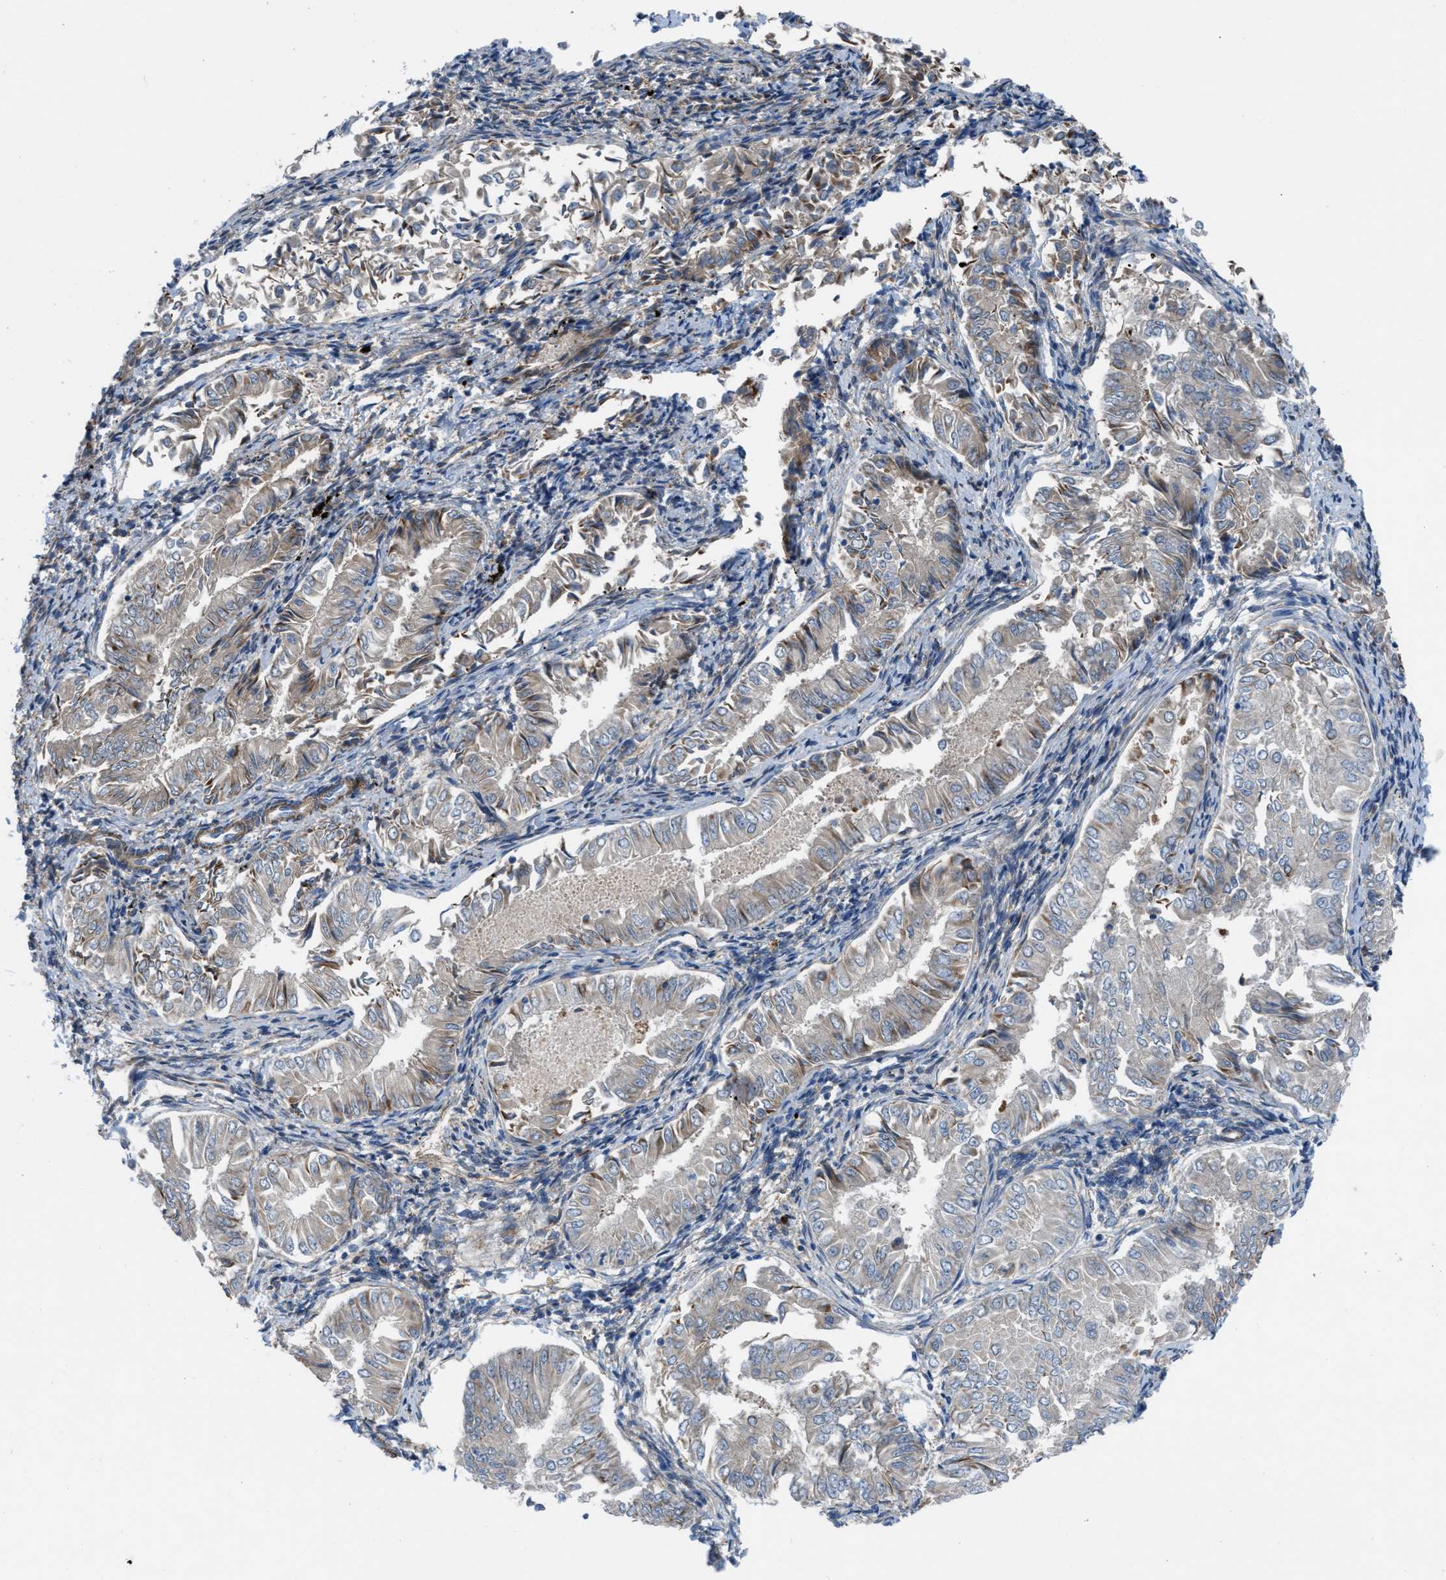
{"staining": {"intensity": "weak", "quantity": "<25%", "location": "cytoplasmic/membranous"}, "tissue": "endometrial cancer", "cell_type": "Tumor cells", "image_type": "cancer", "snomed": [{"axis": "morphology", "description": "Adenocarcinoma, NOS"}, {"axis": "topography", "description": "Endometrium"}], "caption": "Endometrial cancer (adenocarcinoma) was stained to show a protein in brown. There is no significant staining in tumor cells.", "gene": "SLC6A9", "patient": {"sex": "female", "age": 53}}